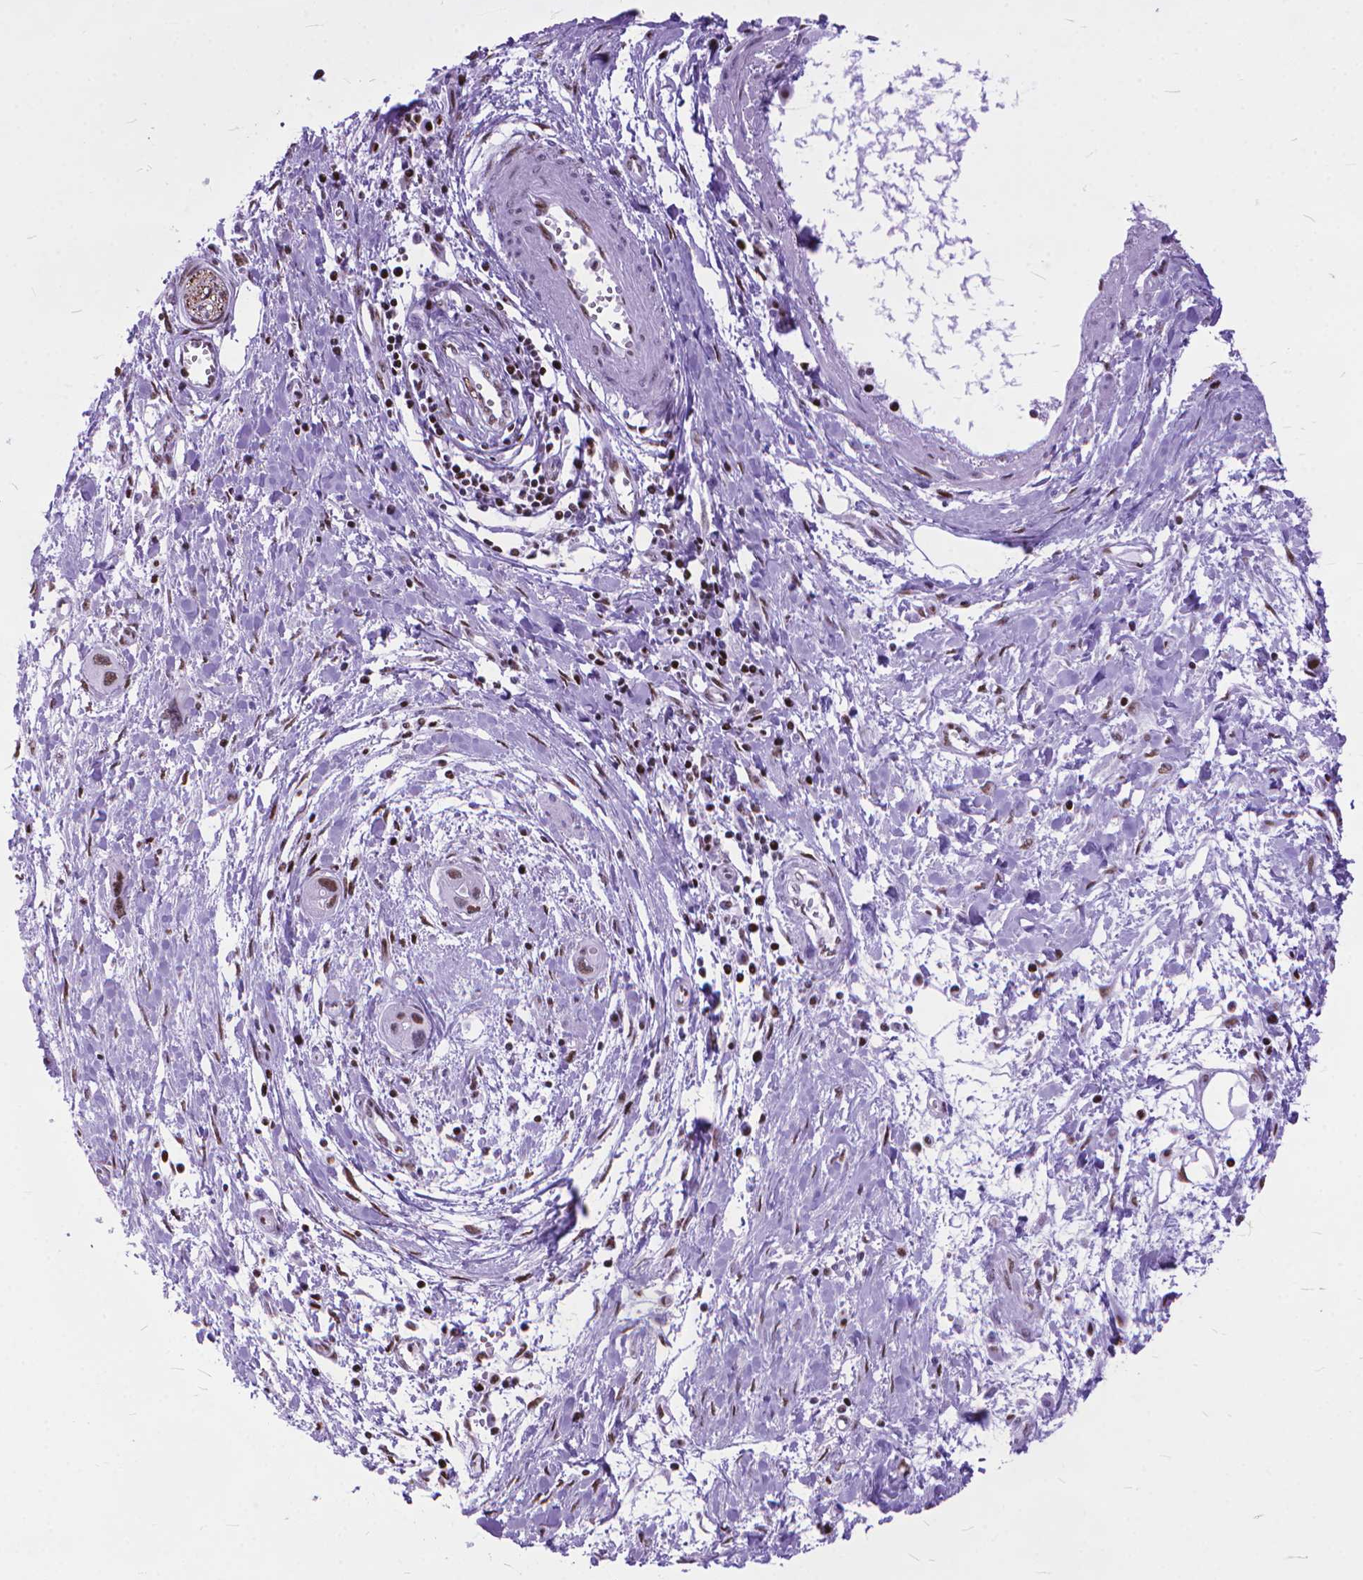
{"staining": {"intensity": "weak", "quantity": "25%-75%", "location": "nuclear"}, "tissue": "pancreatic cancer", "cell_type": "Tumor cells", "image_type": "cancer", "snomed": [{"axis": "morphology", "description": "Adenocarcinoma, NOS"}, {"axis": "topography", "description": "Pancreas"}], "caption": "This is a histology image of immunohistochemistry (IHC) staining of pancreatic cancer, which shows weak positivity in the nuclear of tumor cells.", "gene": "POLE4", "patient": {"sex": "male", "age": 60}}